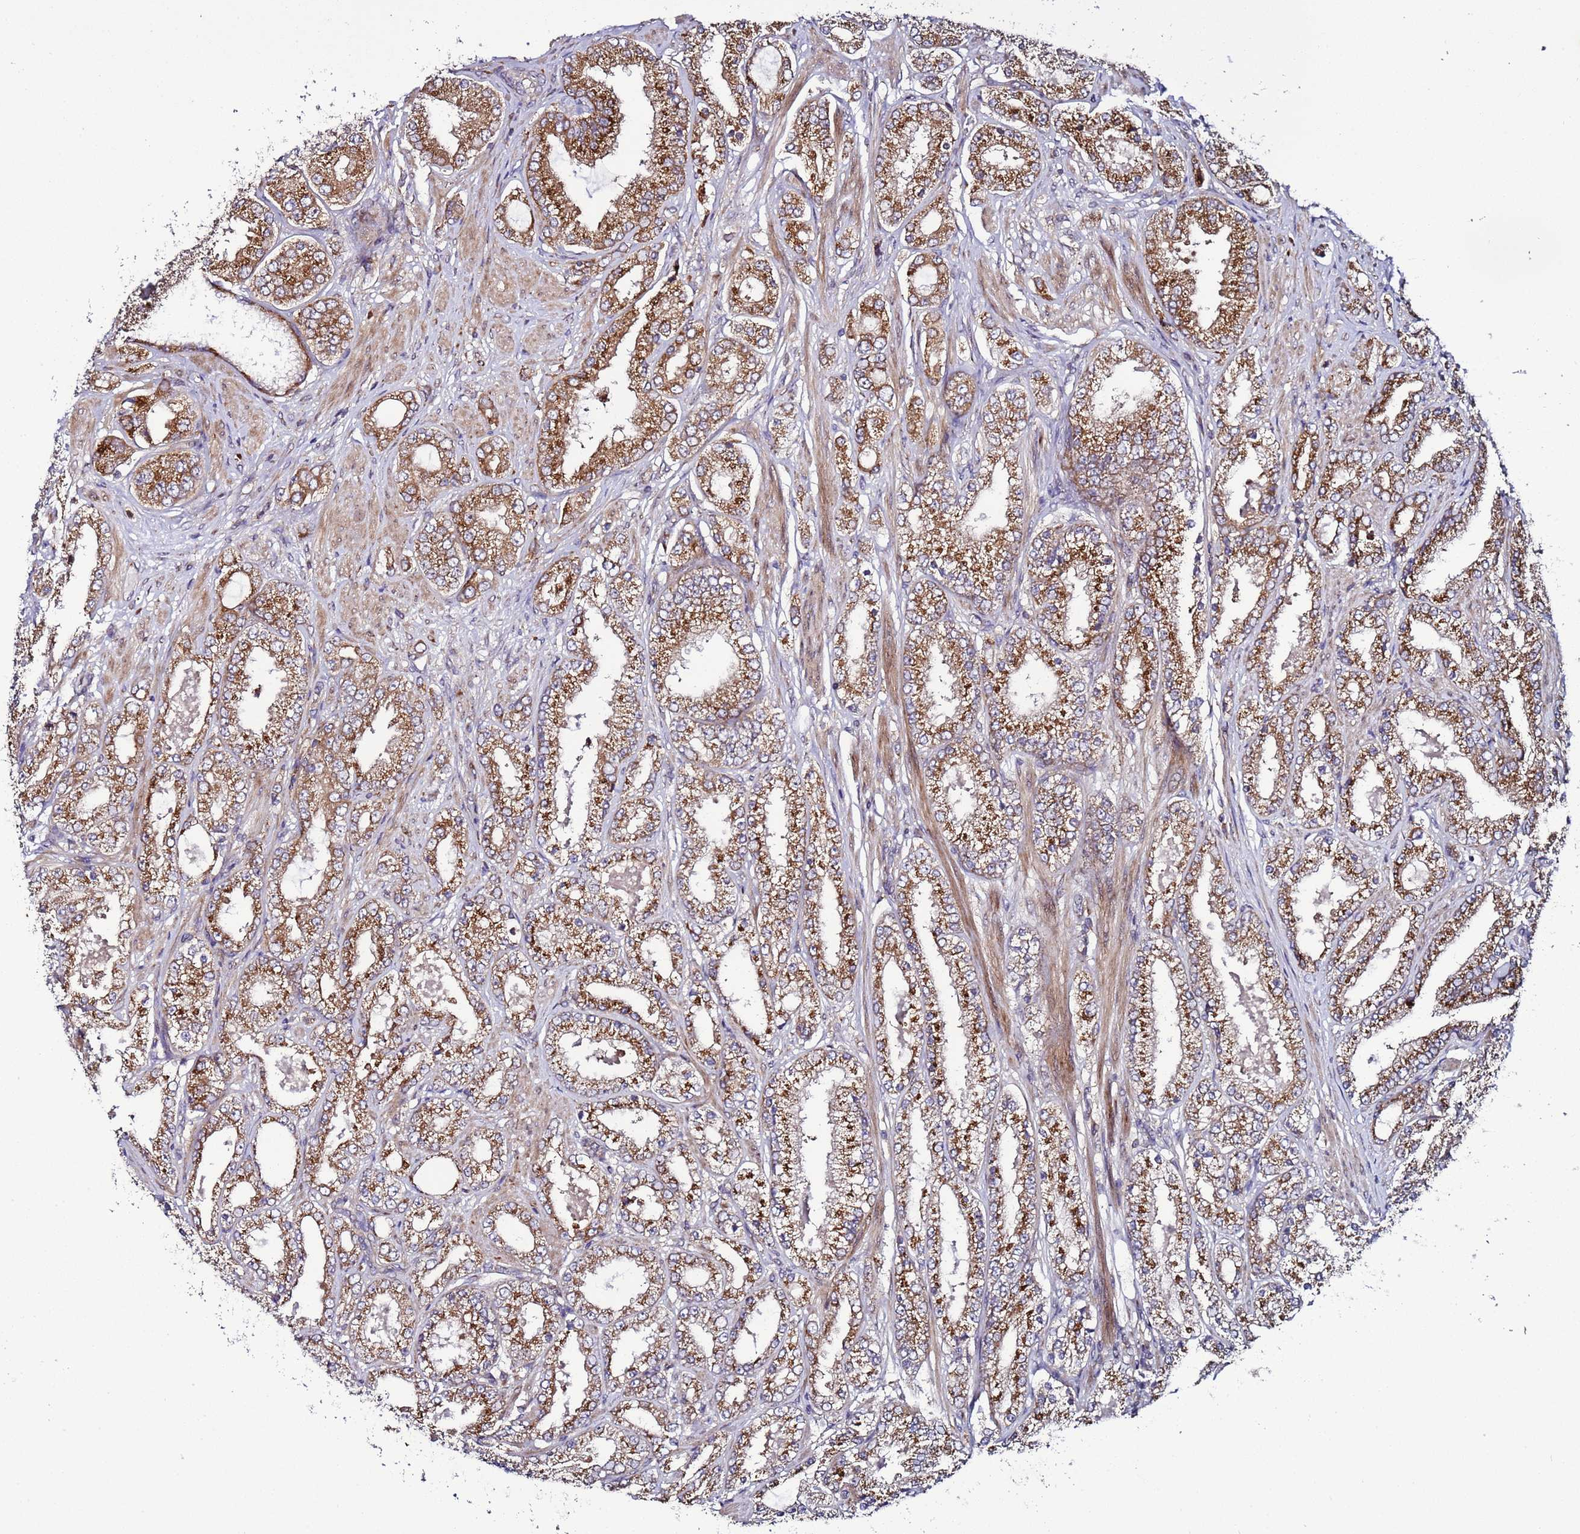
{"staining": {"intensity": "strong", "quantity": ">75%", "location": "cytoplasmic/membranous"}, "tissue": "prostate cancer", "cell_type": "Tumor cells", "image_type": "cancer", "snomed": [{"axis": "morphology", "description": "Adenocarcinoma, High grade"}, {"axis": "topography", "description": "Prostate"}], "caption": "Prostate adenocarcinoma (high-grade) stained for a protein (brown) demonstrates strong cytoplasmic/membranous positive expression in approximately >75% of tumor cells.", "gene": "TMEM176B", "patient": {"sex": "male", "age": 68}}